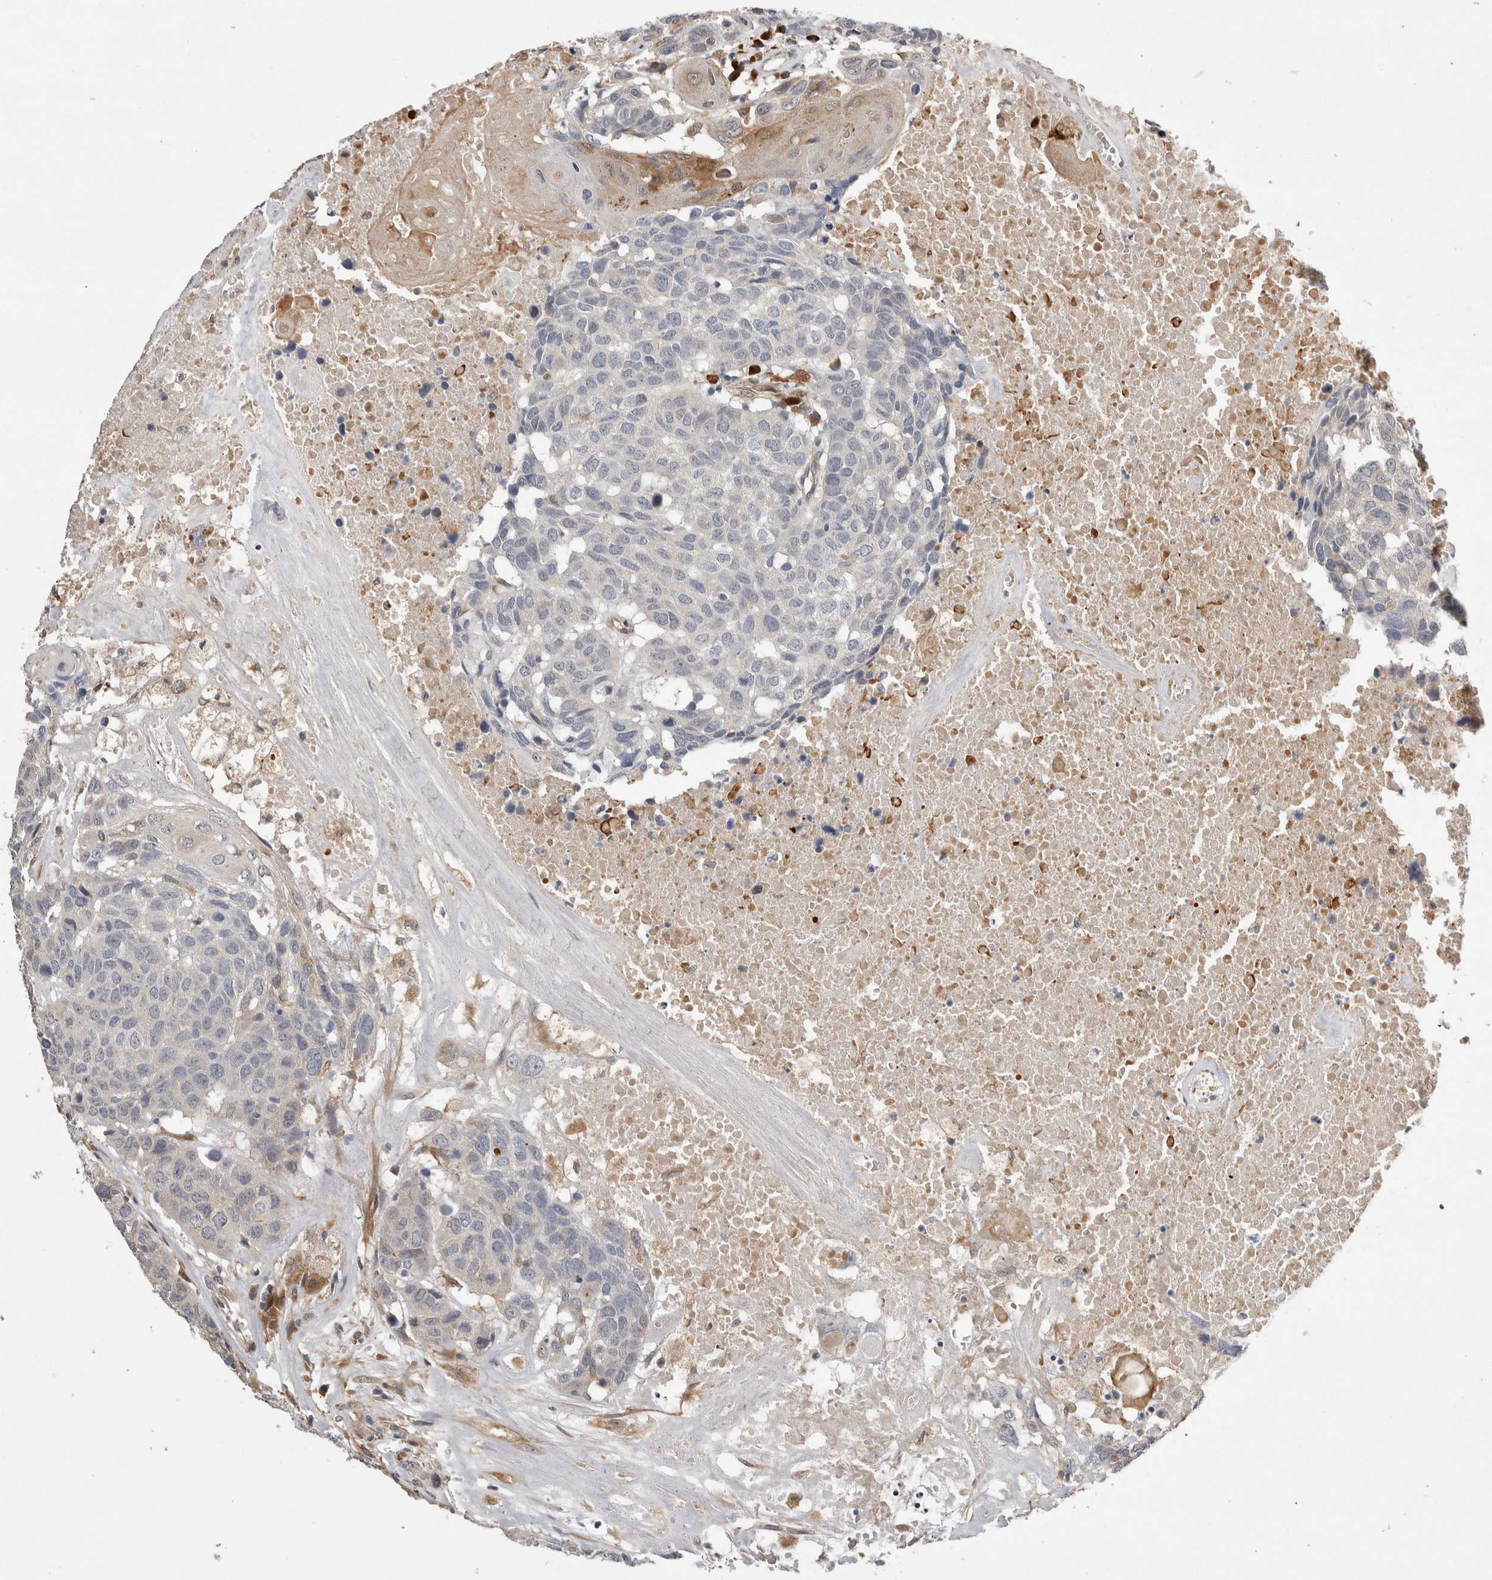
{"staining": {"intensity": "negative", "quantity": "none", "location": "none"}, "tissue": "head and neck cancer", "cell_type": "Tumor cells", "image_type": "cancer", "snomed": [{"axis": "morphology", "description": "Squamous cell carcinoma, NOS"}, {"axis": "topography", "description": "Head-Neck"}], "caption": "Head and neck cancer (squamous cell carcinoma) was stained to show a protein in brown. There is no significant expression in tumor cells.", "gene": "APOL2", "patient": {"sex": "male", "age": 66}}